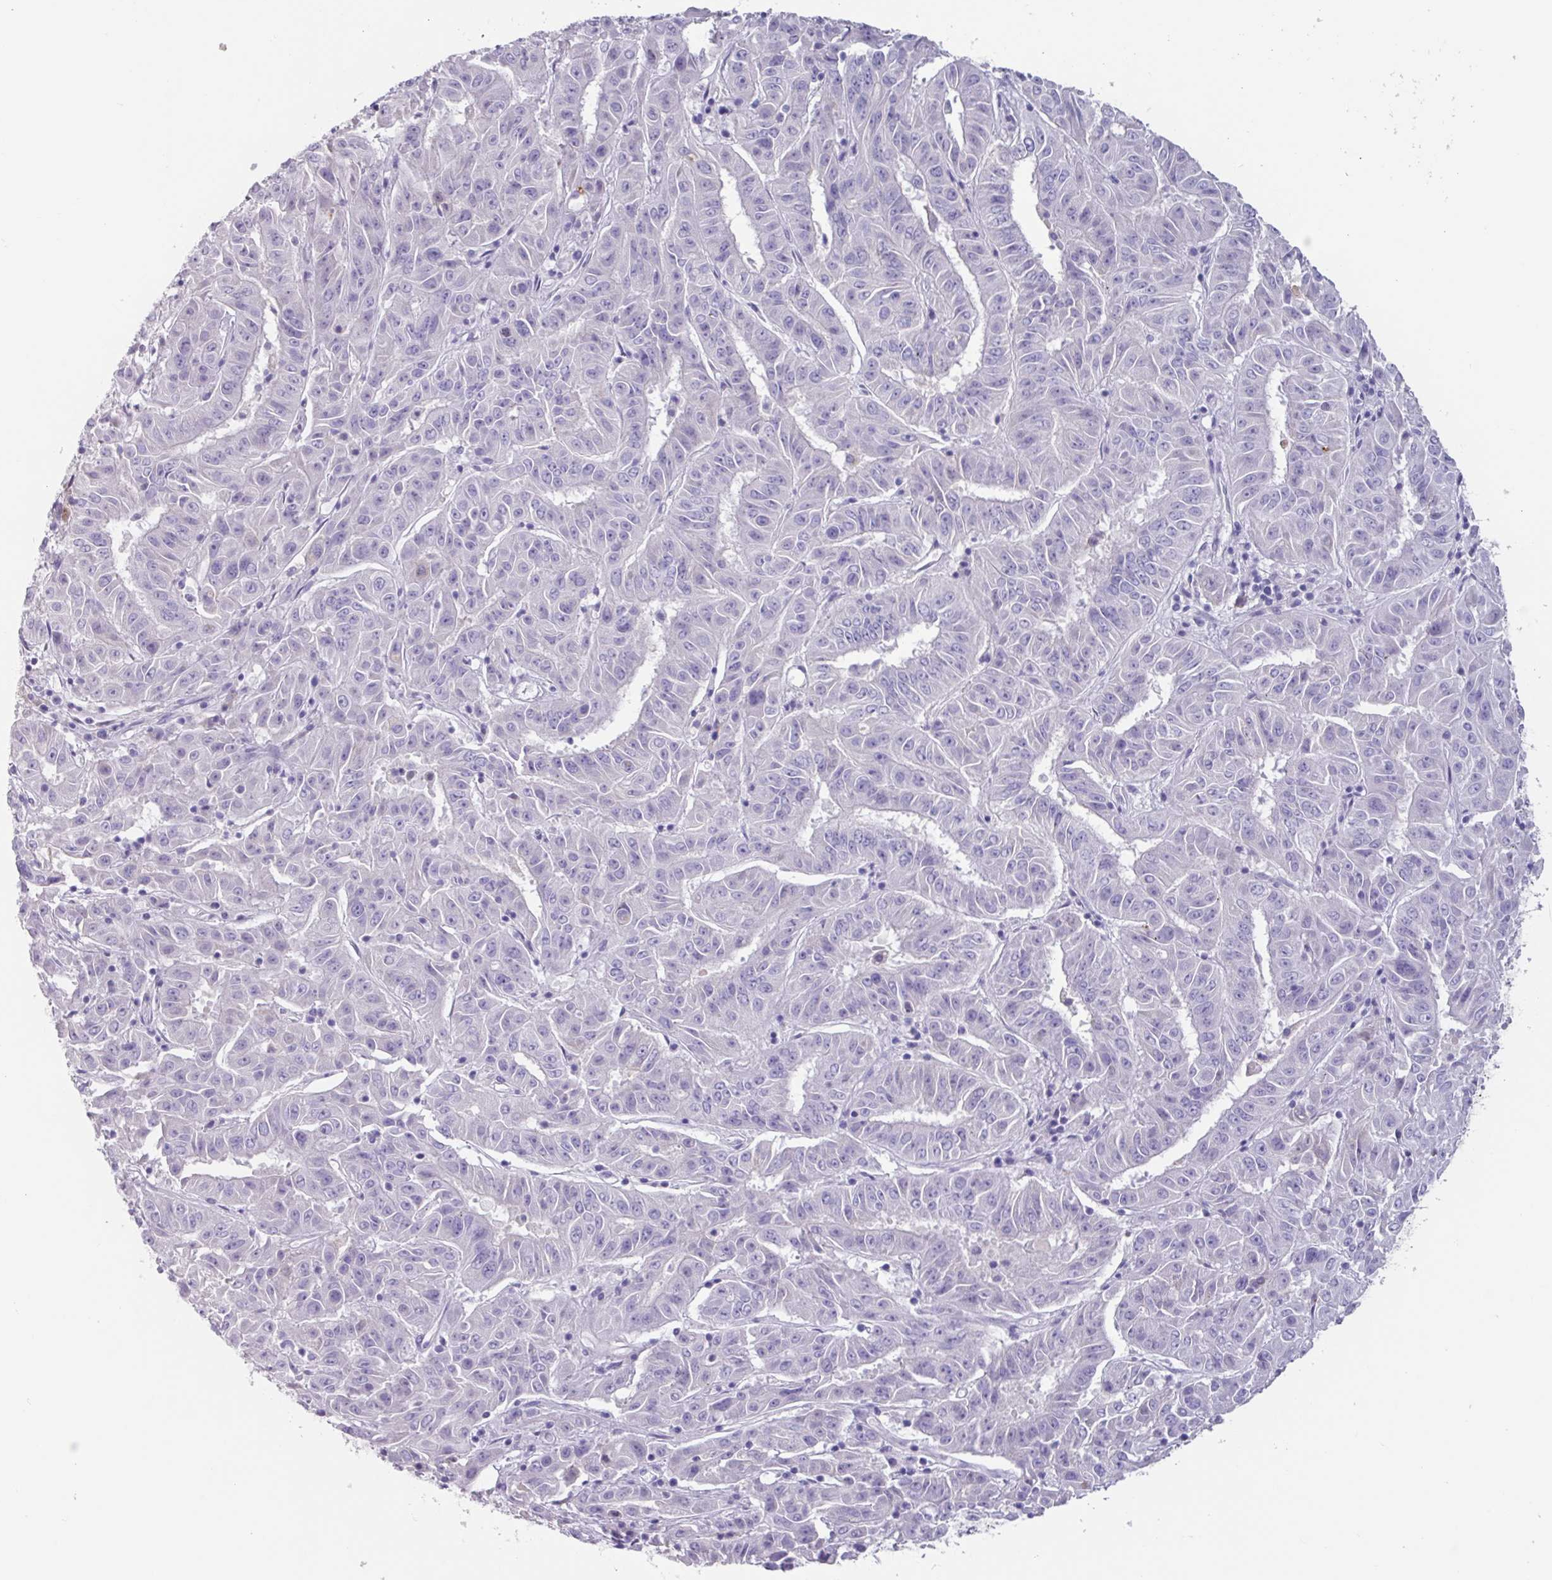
{"staining": {"intensity": "negative", "quantity": "none", "location": "none"}, "tissue": "pancreatic cancer", "cell_type": "Tumor cells", "image_type": "cancer", "snomed": [{"axis": "morphology", "description": "Adenocarcinoma, NOS"}, {"axis": "topography", "description": "Pancreas"}], "caption": "Protein analysis of adenocarcinoma (pancreatic) shows no significant expression in tumor cells.", "gene": "OR2T10", "patient": {"sex": "male", "age": 63}}